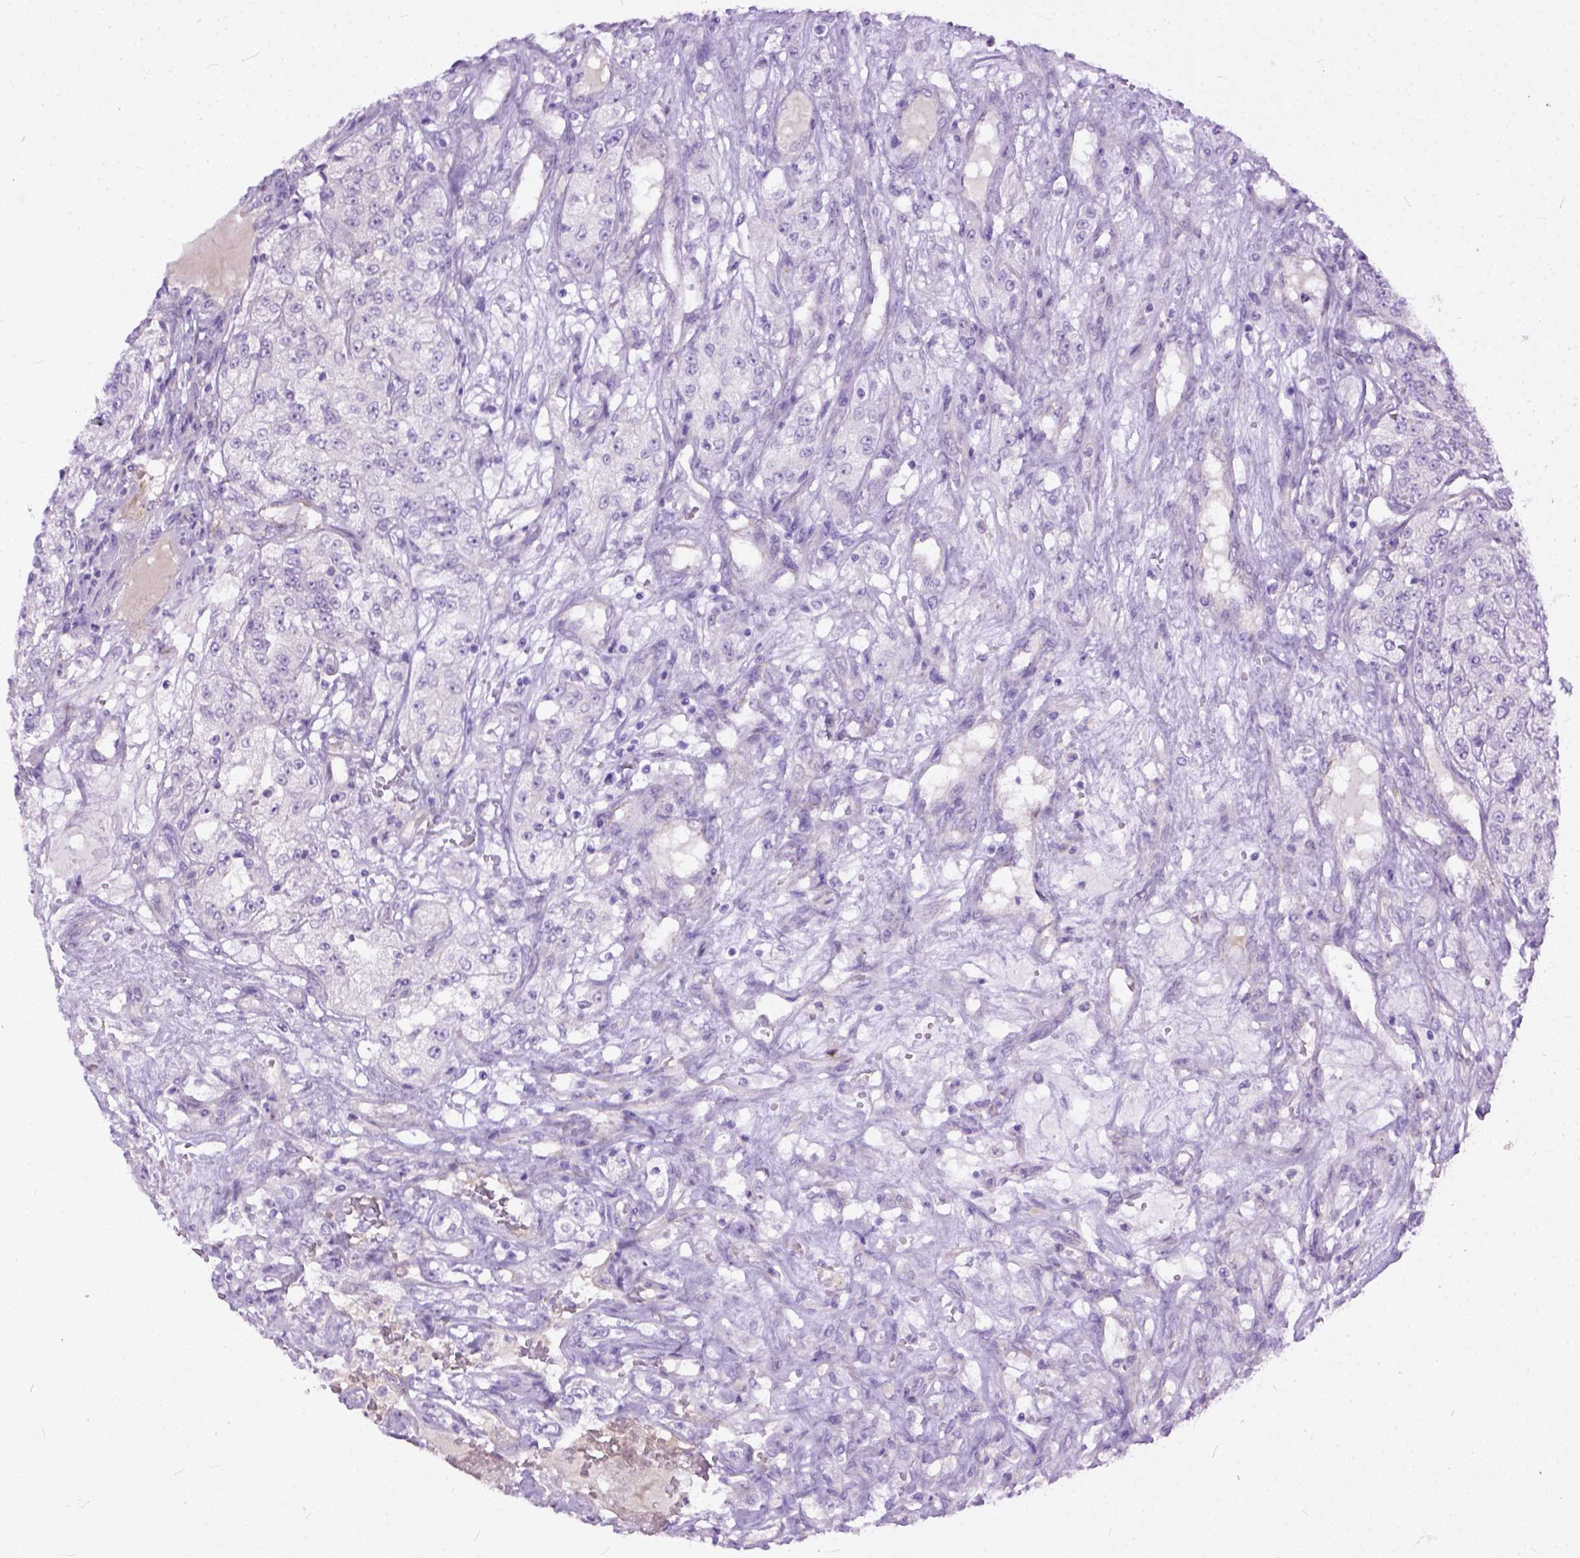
{"staining": {"intensity": "negative", "quantity": "none", "location": "none"}, "tissue": "renal cancer", "cell_type": "Tumor cells", "image_type": "cancer", "snomed": [{"axis": "morphology", "description": "Adenocarcinoma, NOS"}, {"axis": "topography", "description": "Kidney"}], "caption": "IHC image of neoplastic tissue: human adenocarcinoma (renal) stained with DAB reveals no significant protein positivity in tumor cells.", "gene": "ADGRF1", "patient": {"sex": "female", "age": 63}}